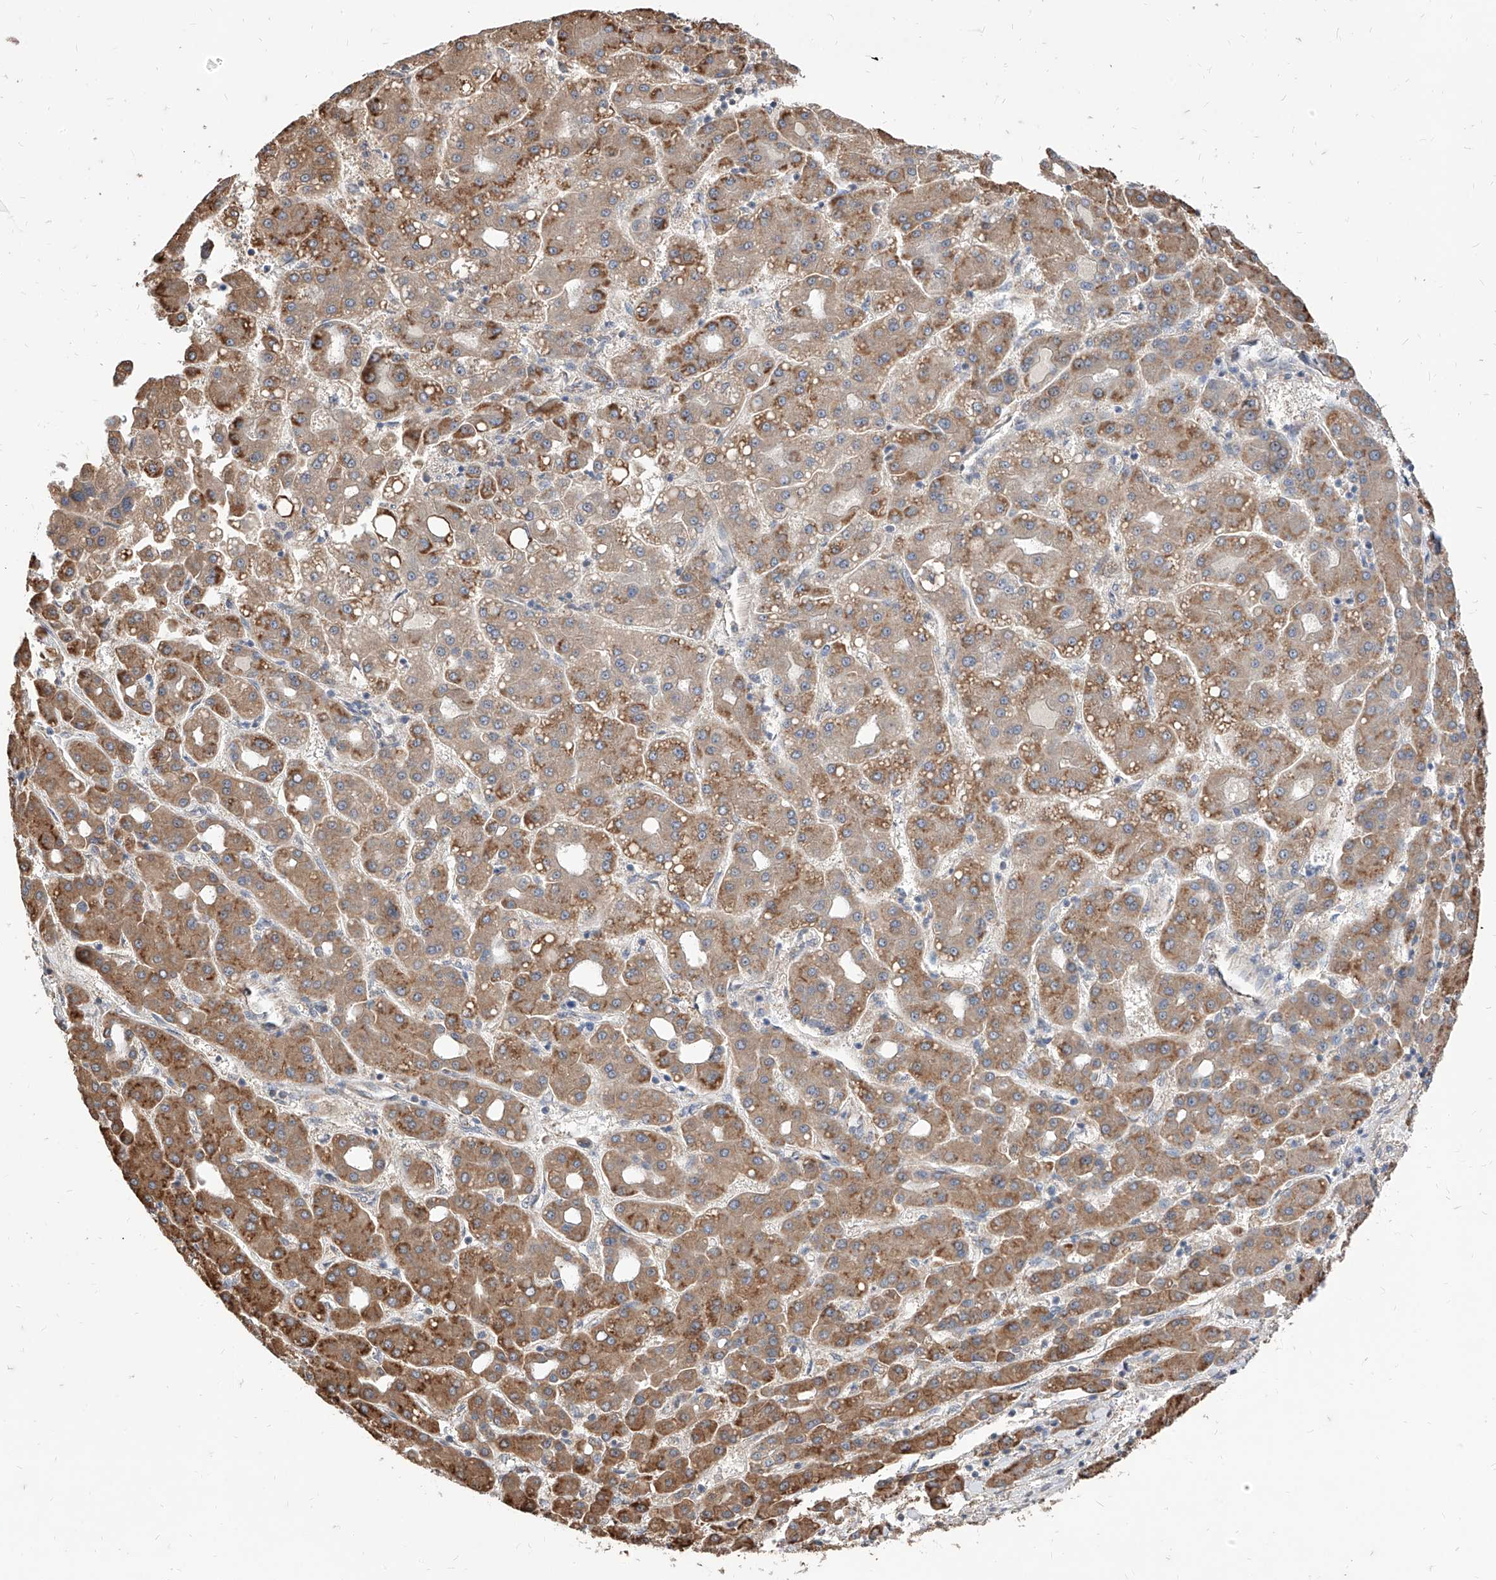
{"staining": {"intensity": "moderate", "quantity": ">75%", "location": "cytoplasmic/membranous"}, "tissue": "liver cancer", "cell_type": "Tumor cells", "image_type": "cancer", "snomed": [{"axis": "morphology", "description": "Carcinoma, Hepatocellular, NOS"}, {"axis": "topography", "description": "Liver"}], "caption": "The photomicrograph shows a brown stain indicating the presence of a protein in the cytoplasmic/membranous of tumor cells in liver hepatocellular carcinoma.", "gene": "C8orf82", "patient": {"sex": "male", "age": 65}}